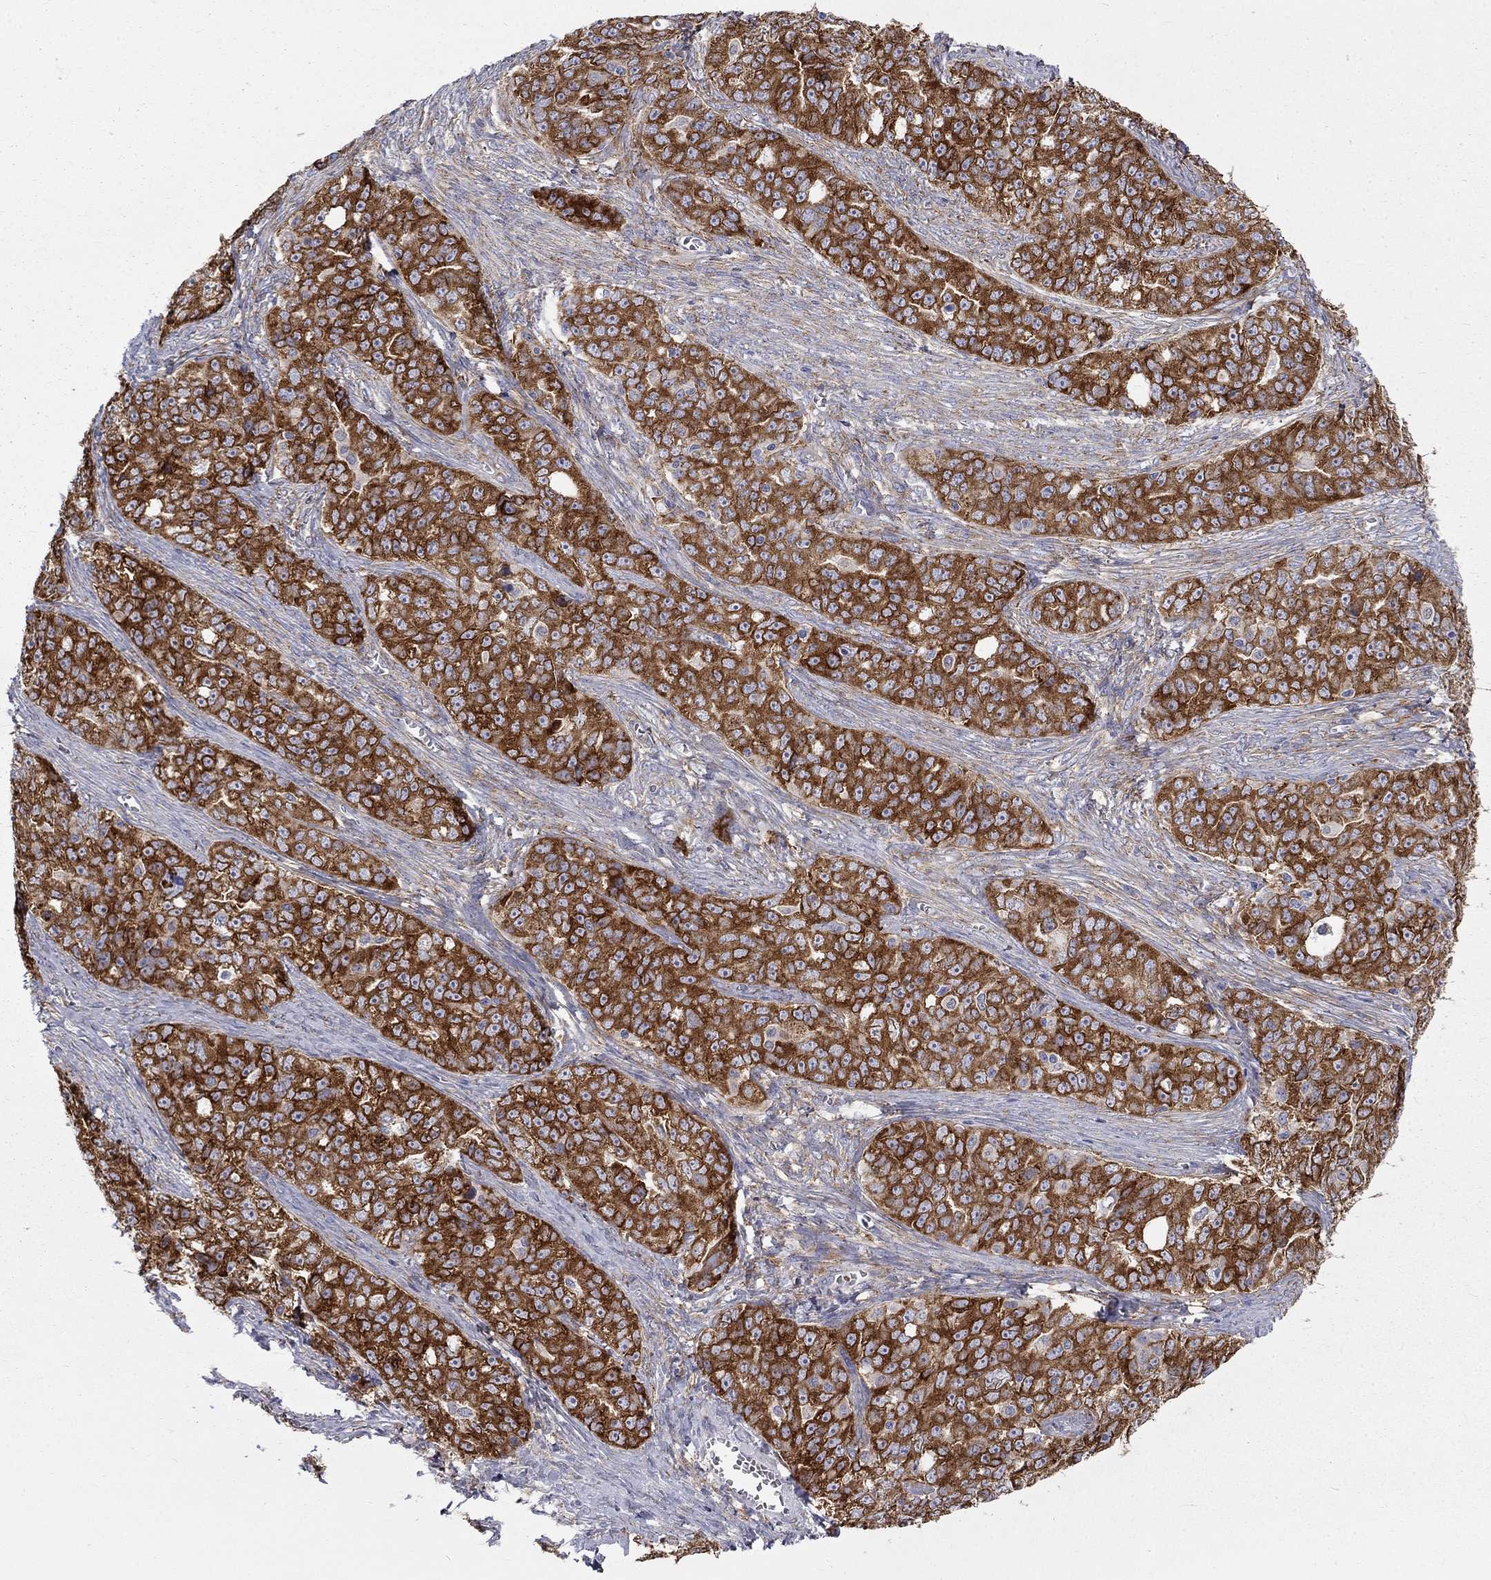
{"staining": {"intensity": "strong", "quantity": ">75%", "location": "cytoplasmic/membranous"}, "tissue": "ovarian cancer", "cell_type": "Tumor cells", "image_type": "cancer", "snomed": [{"axis": "morphology", "description": "Cystadenocarcinoma, serous, NOS"}, {"axis": "topography", "description": "Ovary"}], "caption": "Protein positivity by immunohistochemistry (IHC) shows strong cytoplasmic/membranous expression in approximately >75% of tumor cells in serous cystadenocarcinoma (ovarian).", "gene": "PABPC4", "patient": {"sex": "female", "age": 51}}